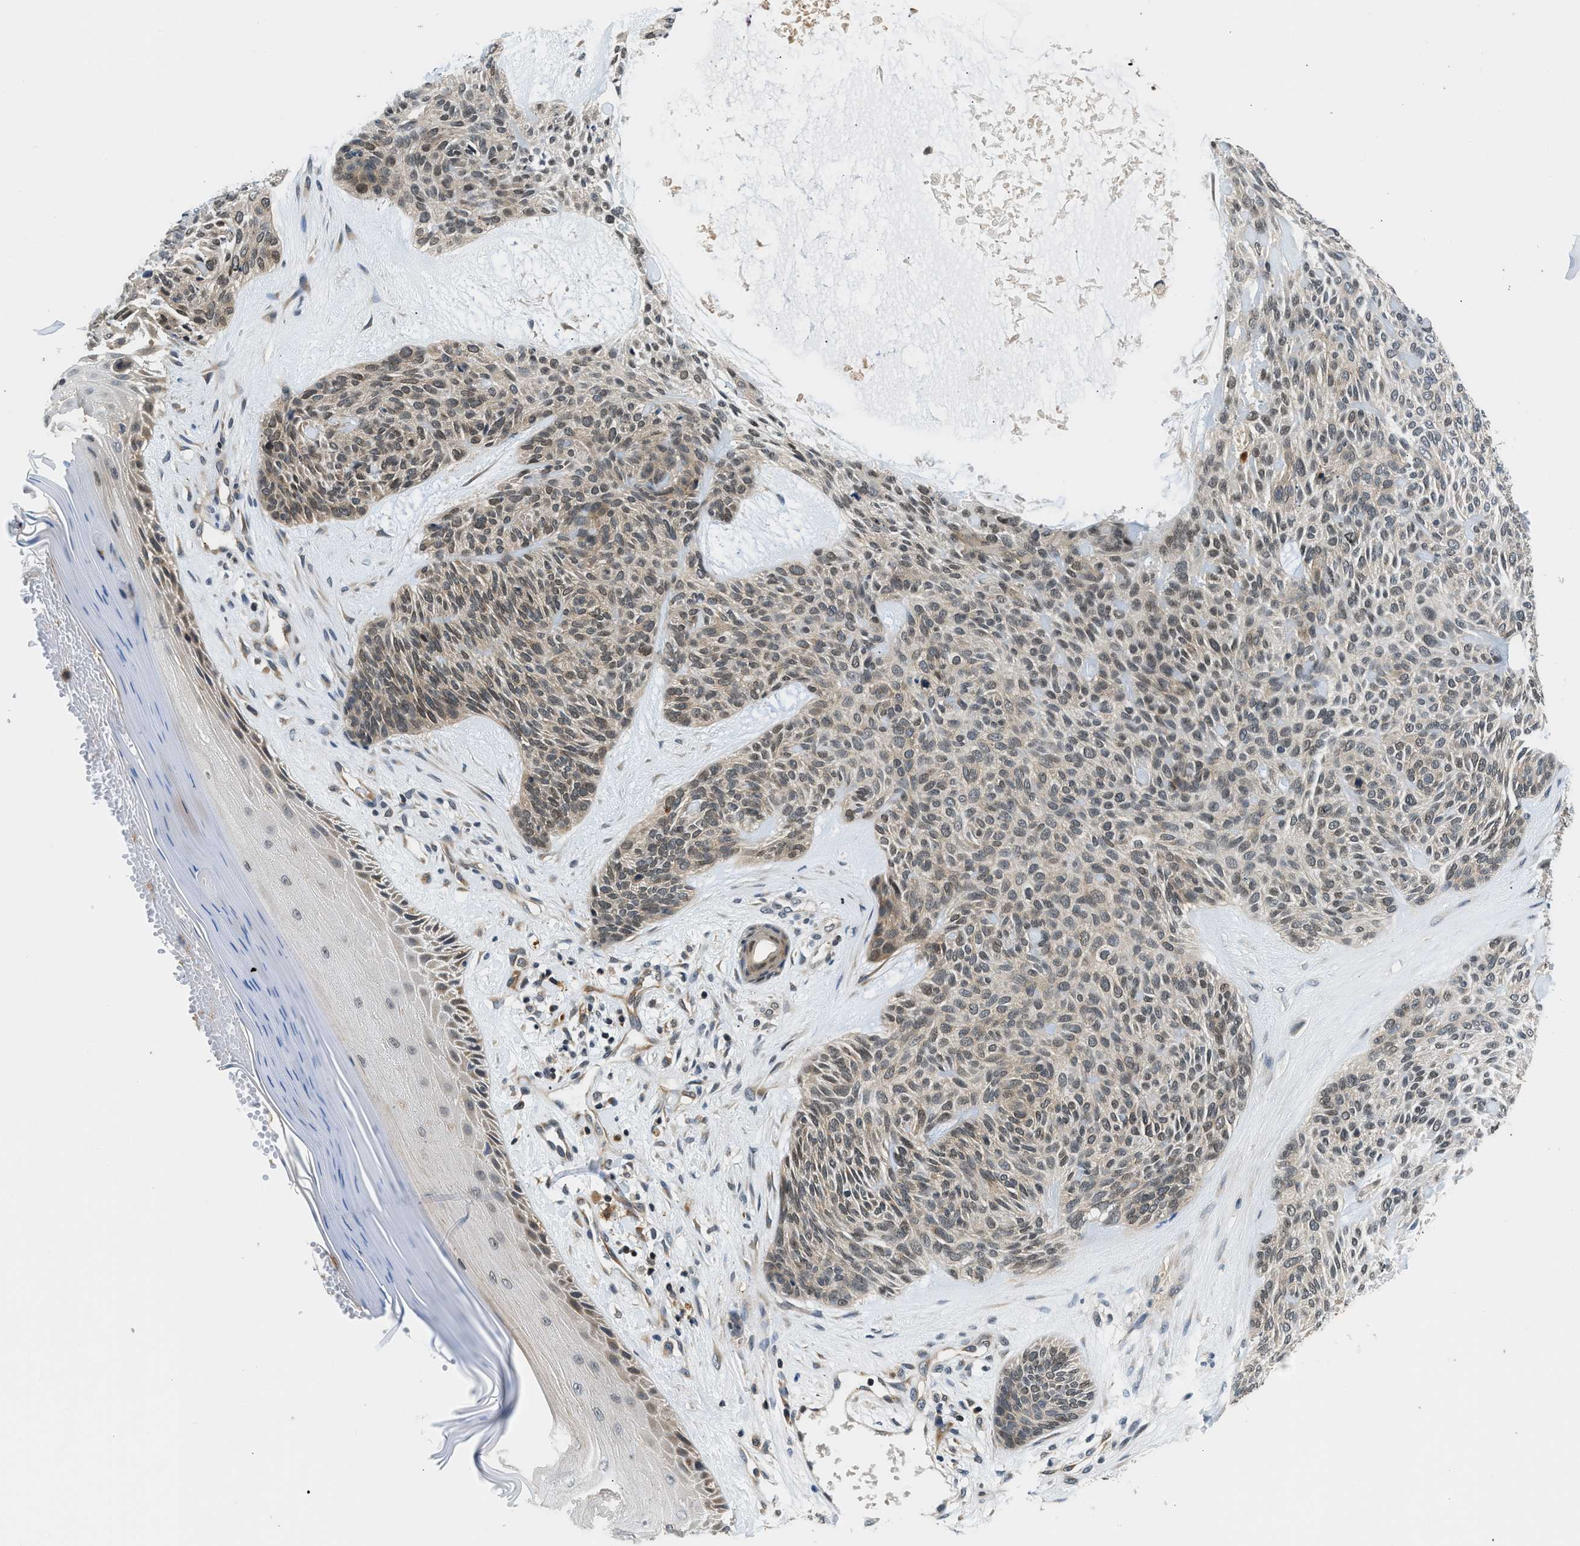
{"staining": {"intensity": "weak", "quantity": ">75%", "location": "cytoplasmic/membranous,nuclear"}, "tissue": "skin cancer", "cell_type": "Tumor cells", "image_type": "cancer", "snomed": [{"axis": "morphology", "description": "Basal cell carcinoma"}, {"axis": "topography", "description": "Skin"}], "caption": "Tumor cells display weak cytoplasmic/membranous and nuclear positivity in about >75% of cells in skin cancer. (IHC, brightfield microscopy, high magnification).", "gene": "MTMR1", "patient": {"sex": "male", "age": 55}}